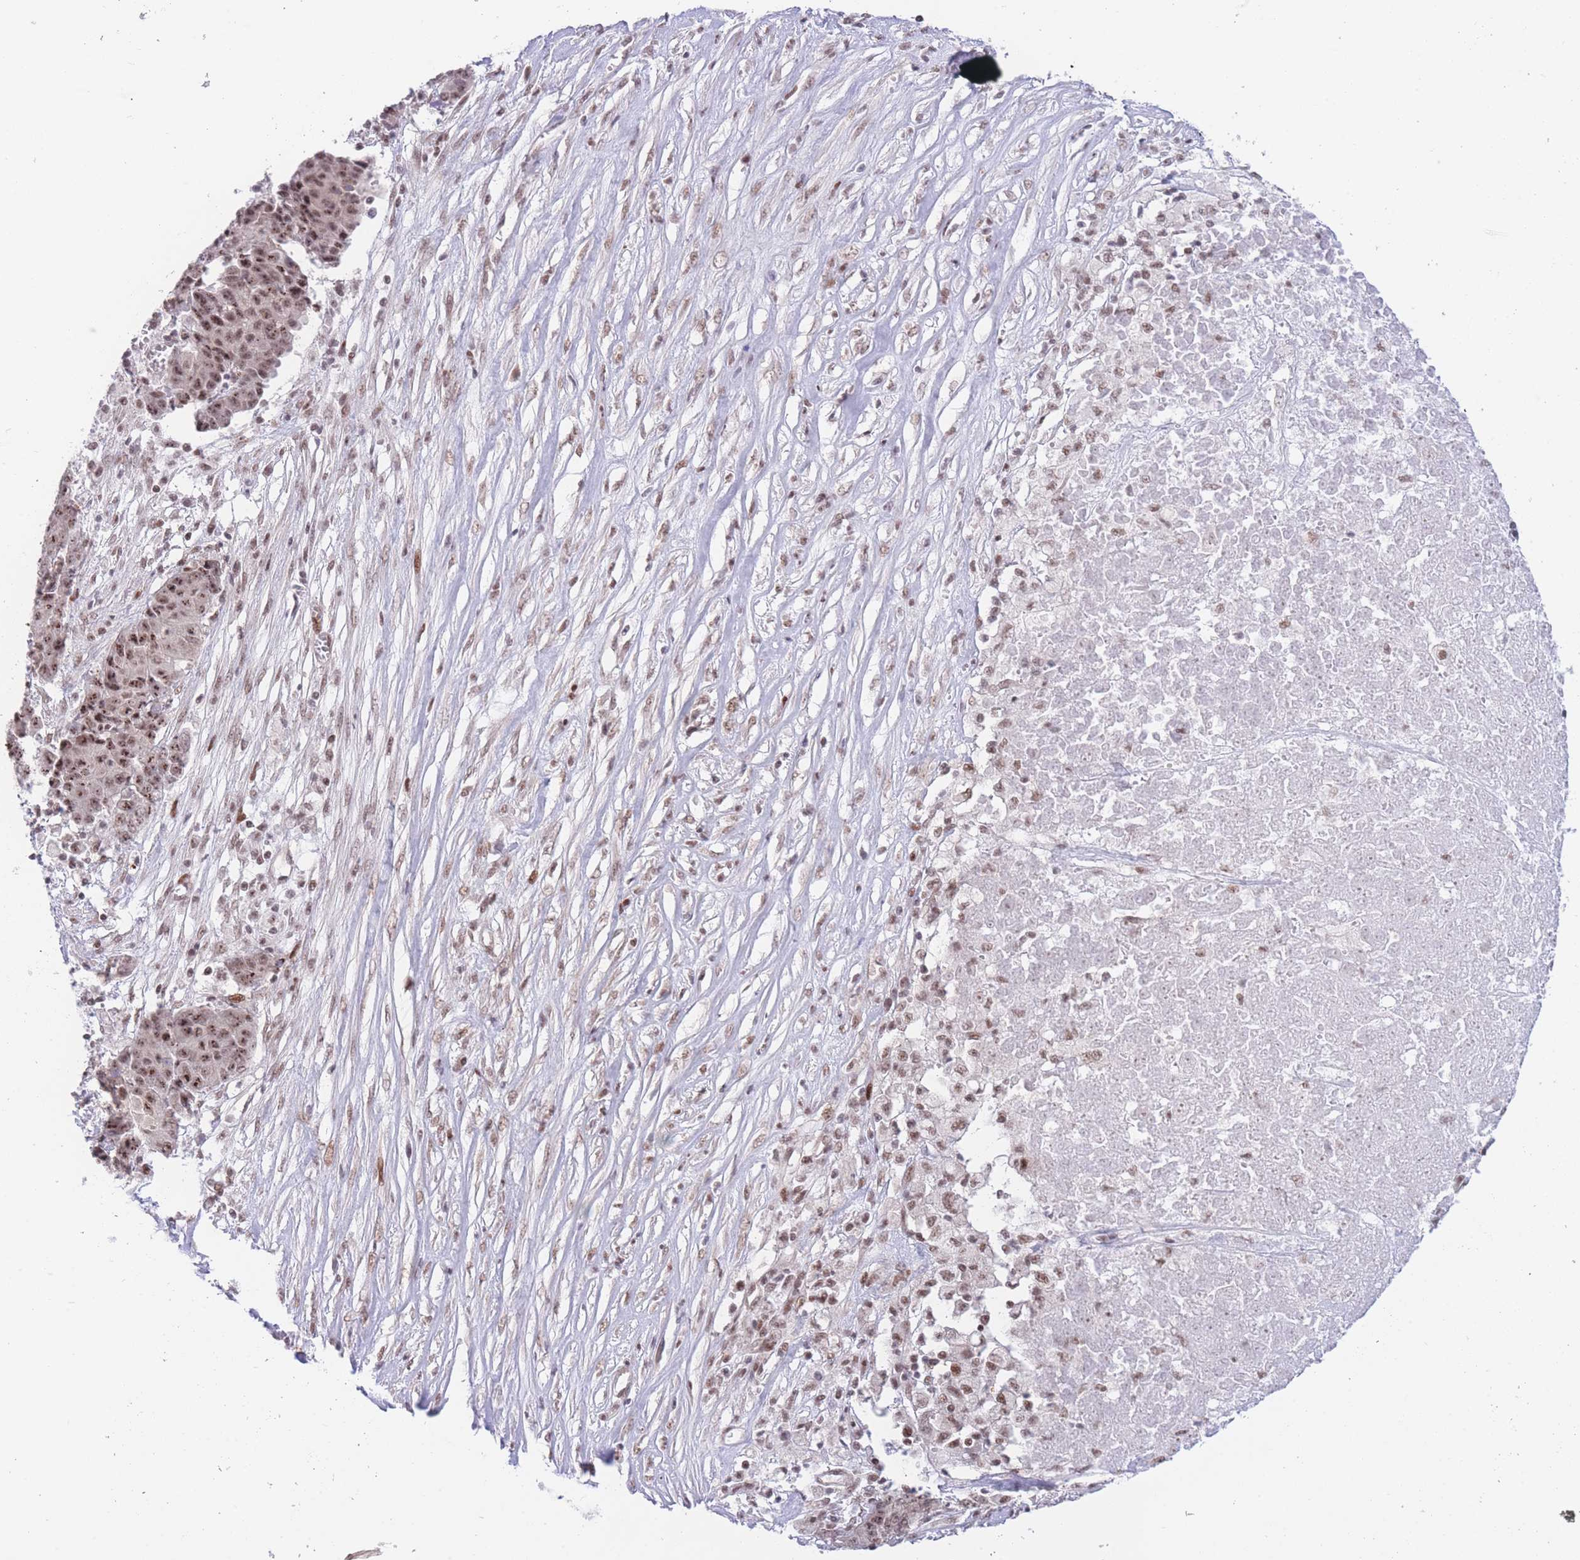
{"staining": {"intensity": "moderate", "quantity": ">75%", "location": "nuclear"}, "tissue": "ovarian cancer", "cell_type": "Tumor cells", "image_type": "cancer", "snomed": [{"axis": "morphology", "description": "Carcinoma, endometroid"}, {"axis": "topography", "description": "Ovary"}], "caption": "Protein expression analysis of human endometroid carcinoma (ovarian) reveals moderate nuclear staining in about >75% of tumor cells.", "gene": "PCIF1", "patient": {"sex": "female", "age": 42}}